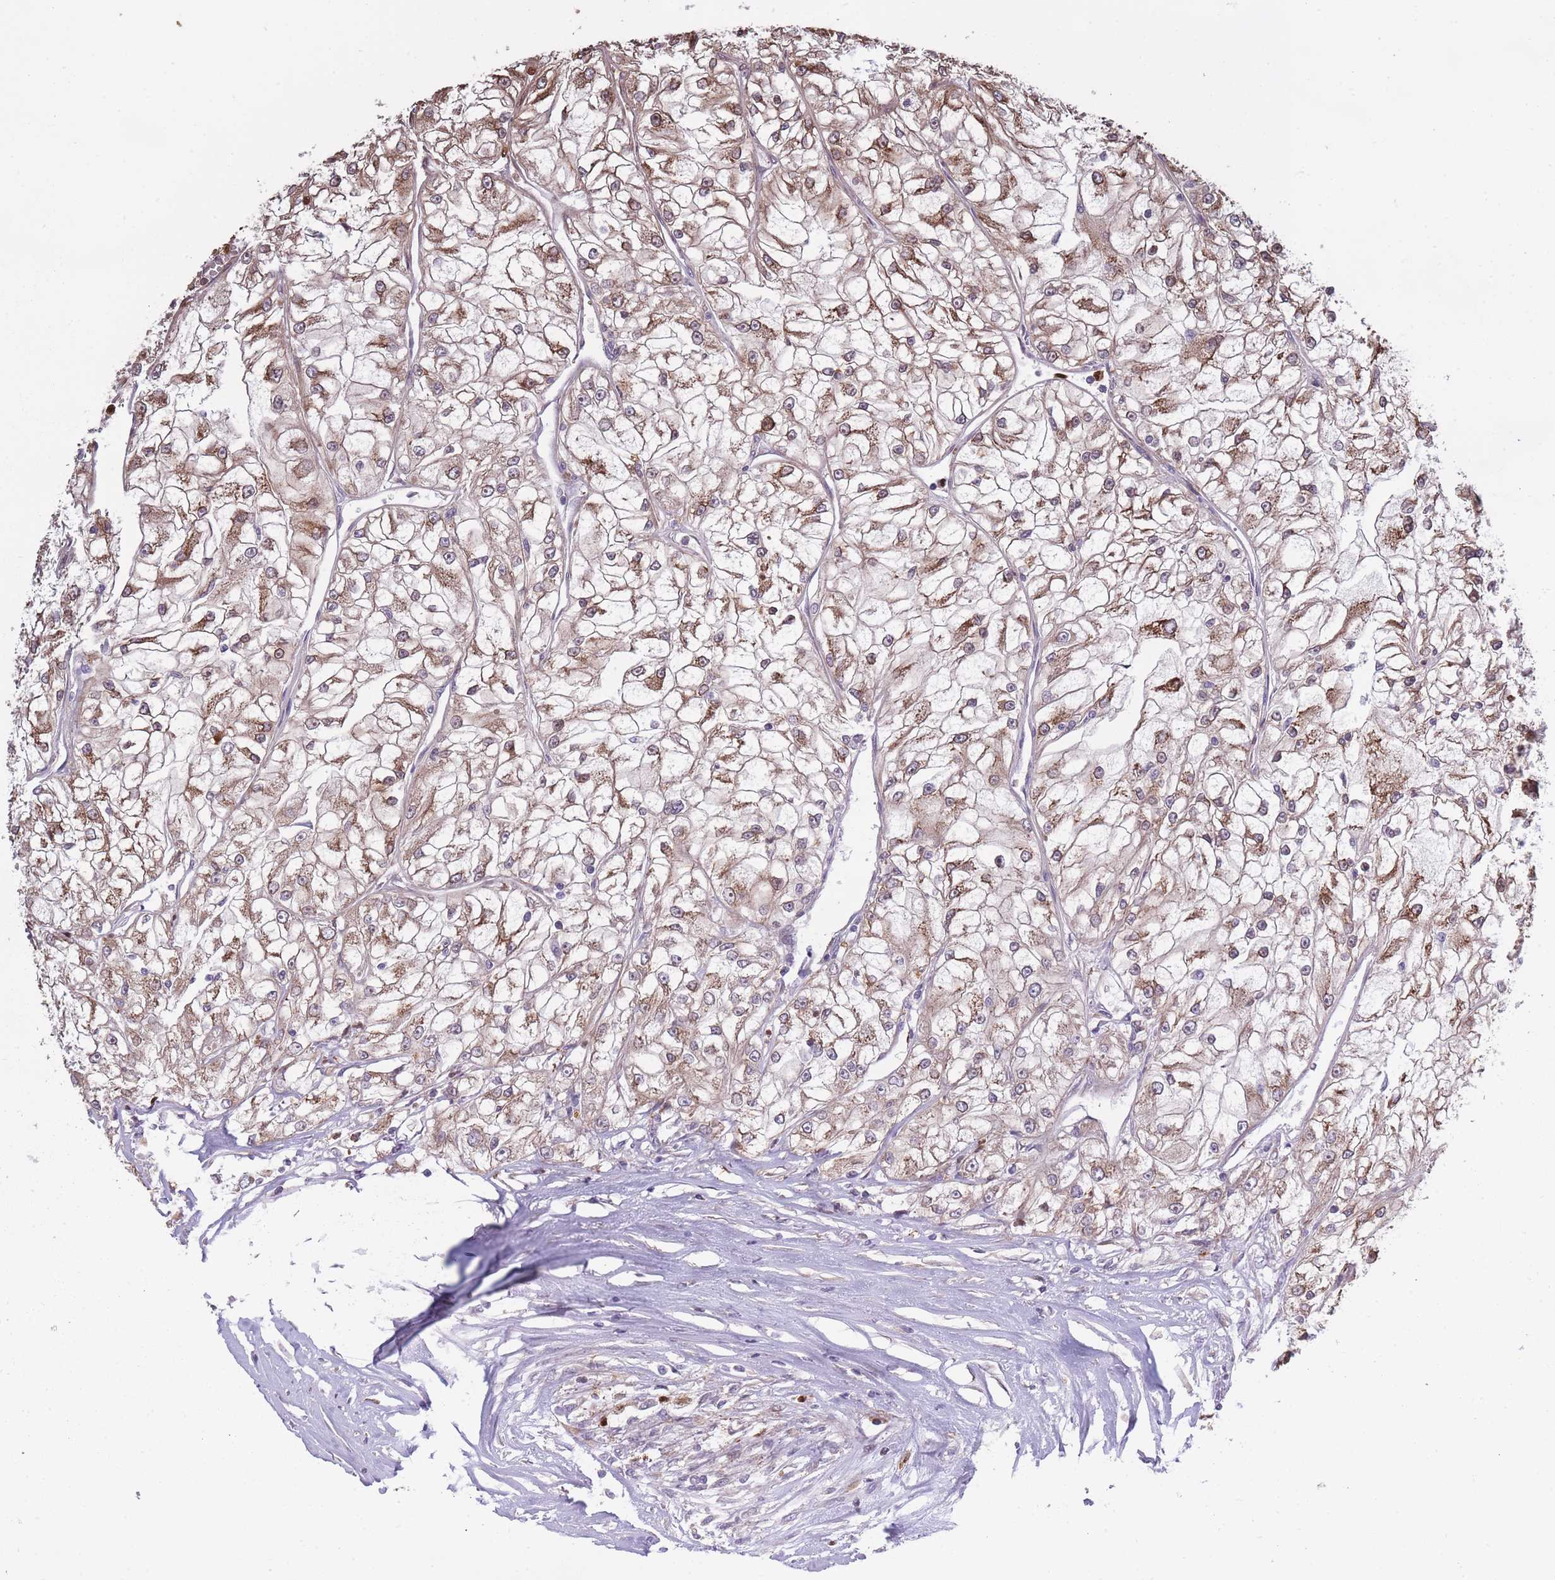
{"staining": {"intensity": "moderate", "quantity": ">75%", "location": "cytoplasmic/membranous"}, "tissue": "renal cancer", "cell_type": "Tumor cells", "image_type": "cancer", "snomed": [{"axis": "morphology", "description": "Adenocarcinoma, NOS"}, {"axis": "topography", "description": "Kidney"}], "caption": "The photomicrograph reveals immunohistochemical staining of renal cancer (adenocarcinoma). There is moderate cytoplasmic/membranous positivity is seen in about >75% of tumor cells. Nuclei are stained in blue.", "gene": "ARL13B", "patient": {"sex": "female", "age": 72}}